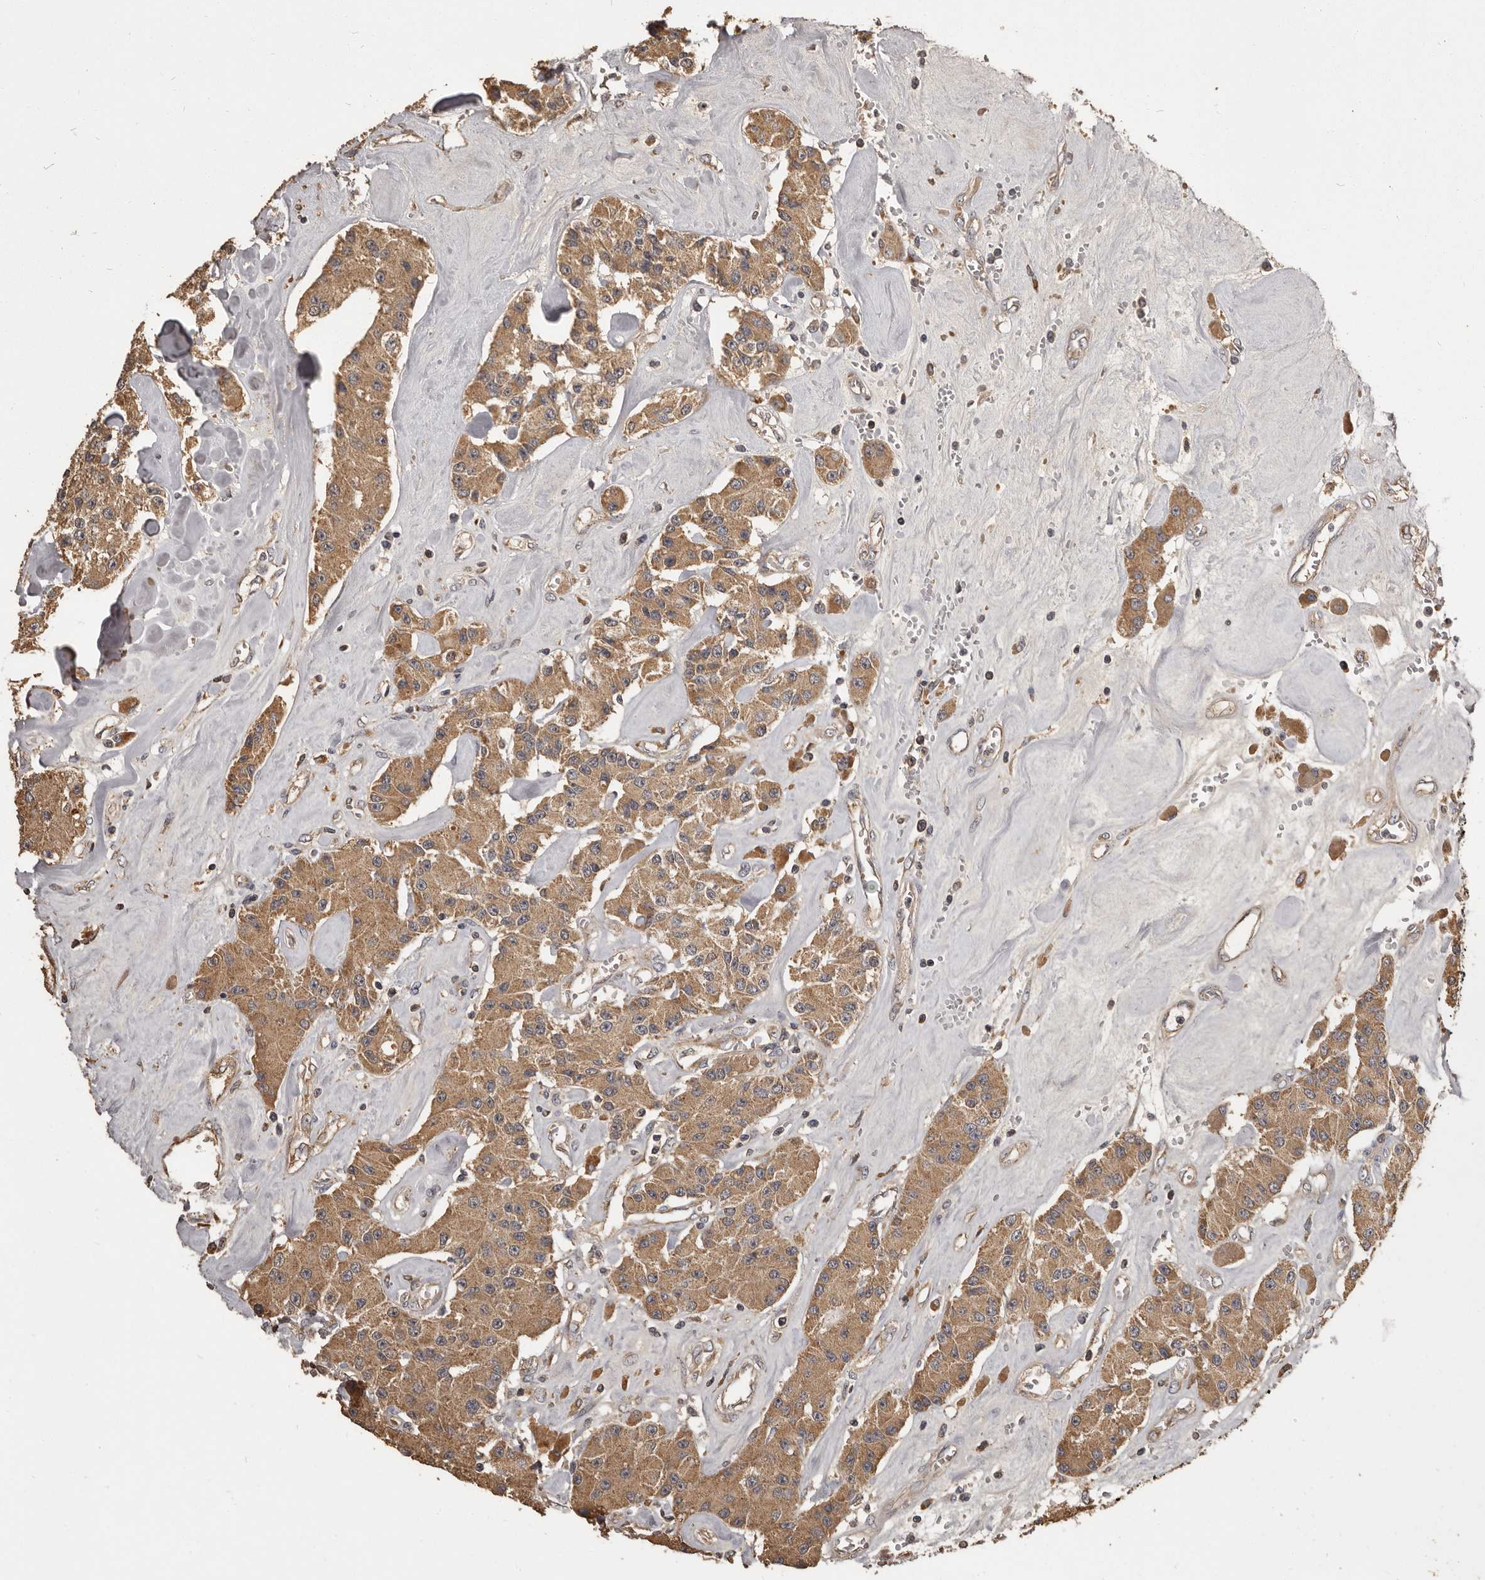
{"staining": {"intensity": "moderate", "quantity": ">75%", "location": "cytoplasmic/membranous"}, "tissue": "carcinoid", "cell_type": "Tumor cells", "image_type": "cancer", "snomed": [{"axis": "morphology", "description": "Carcinoid, malignant, NOS"}, {"axis": "topography", "description": "Pancreas"}], "caption": "Human carcinoid stained with a brown dye demonstrates moderate cytoplasmic/membranous positive positivity in about >75% of tumor cells.", "gene": "MGAT5", "patient": {"sex": "male", "age": 41}}